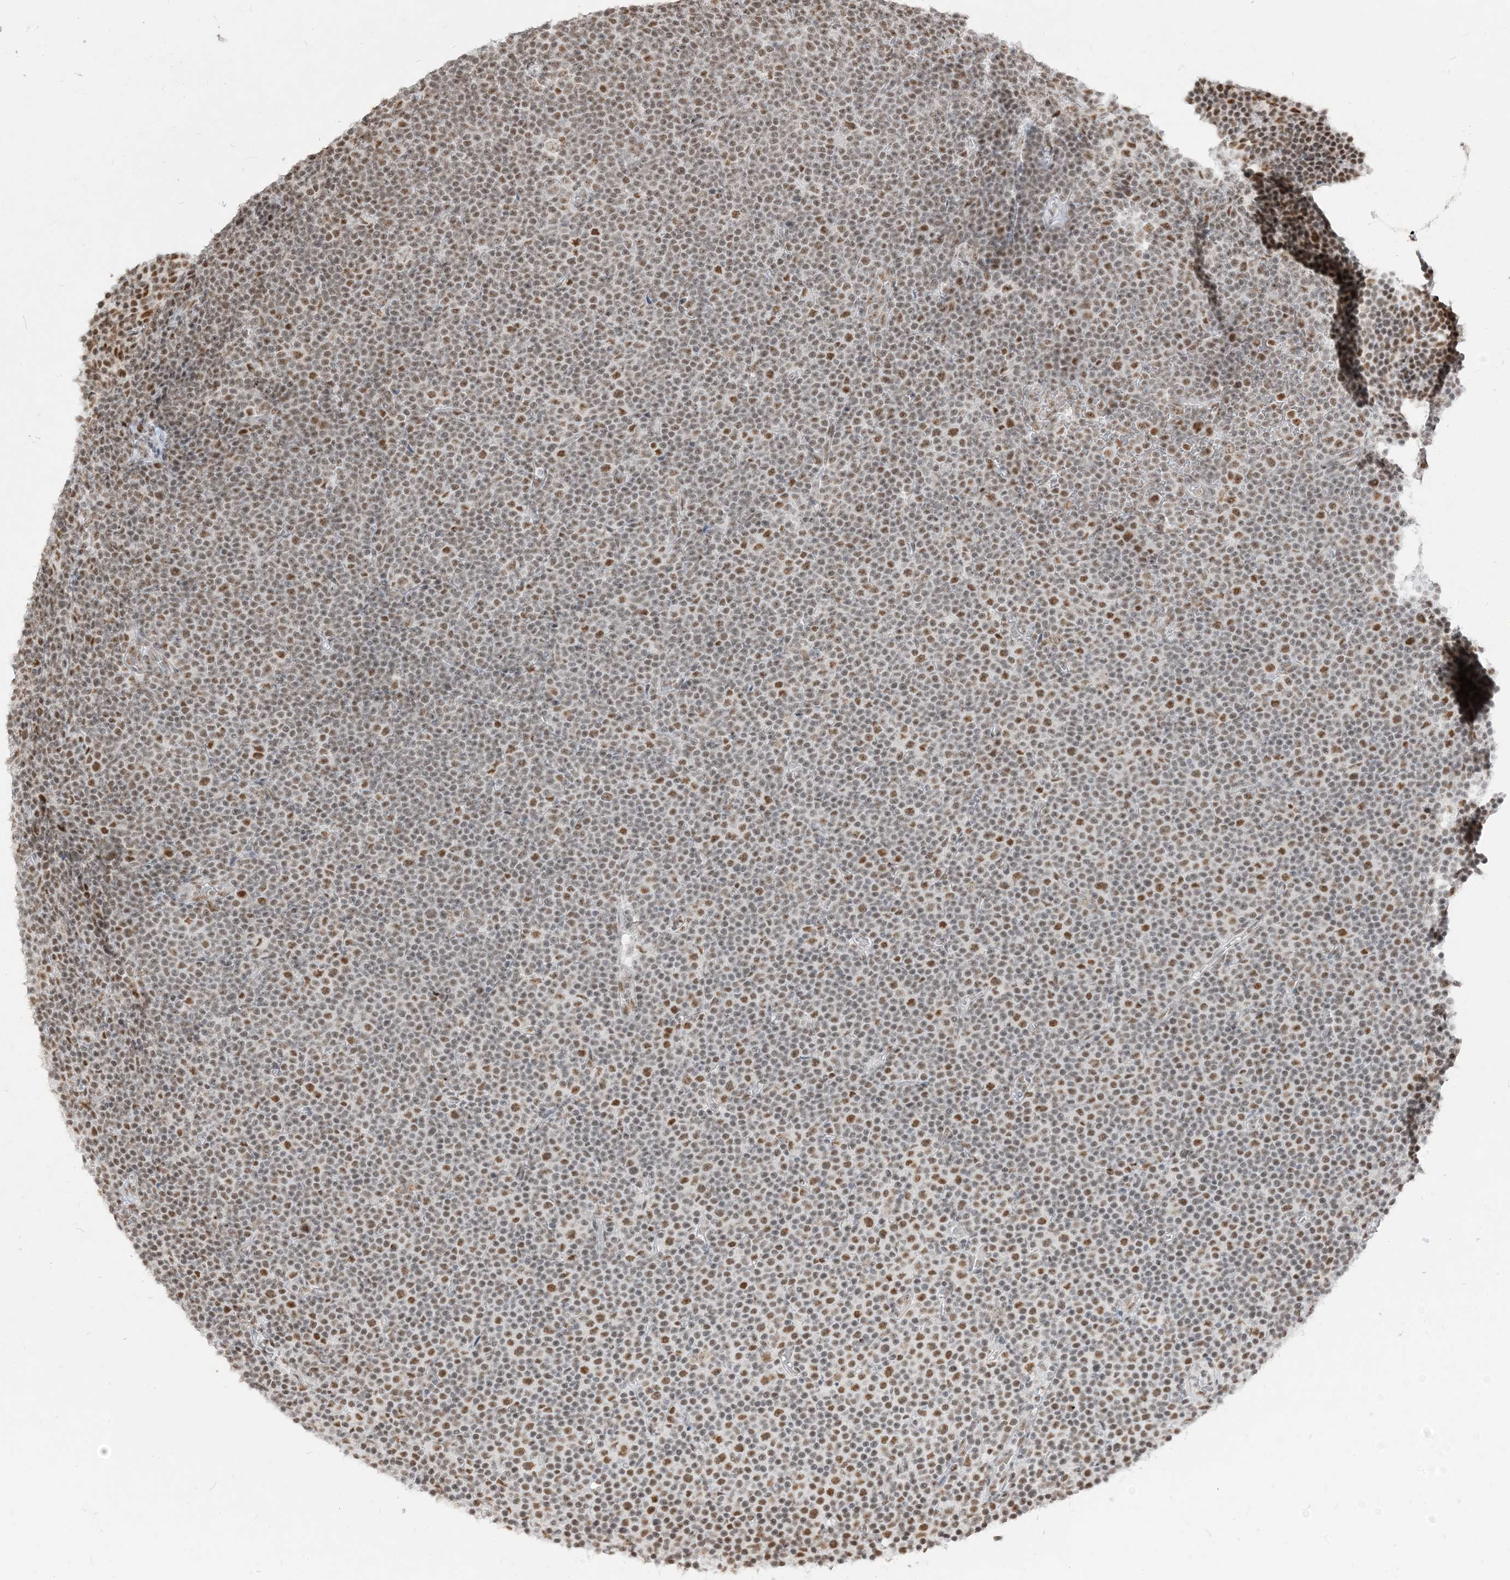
{"staining": {"intensity": "moderate", "quantity": ">75%", "location": "nuclear"}, "tissue": "lymphoma", "cell_type": "Tumor cells", "image_type": "cancer", "snomed": [{"axis": "morphology", "description": "Malignant lymphoma, non-Hodgkin's type, Low grade"}, {"axis": "topography", "description": "Lymph node"}], "caption": "There is medium levels of moderate nuclear positivity in tumor cells of malignant lymphoma, non-Hodgkin's type (low-grade), as demonstrated by immunohistochemical staining (brown color).", "gene": "ARGLU1", "patient": {"sex": "female", "age": 67}}